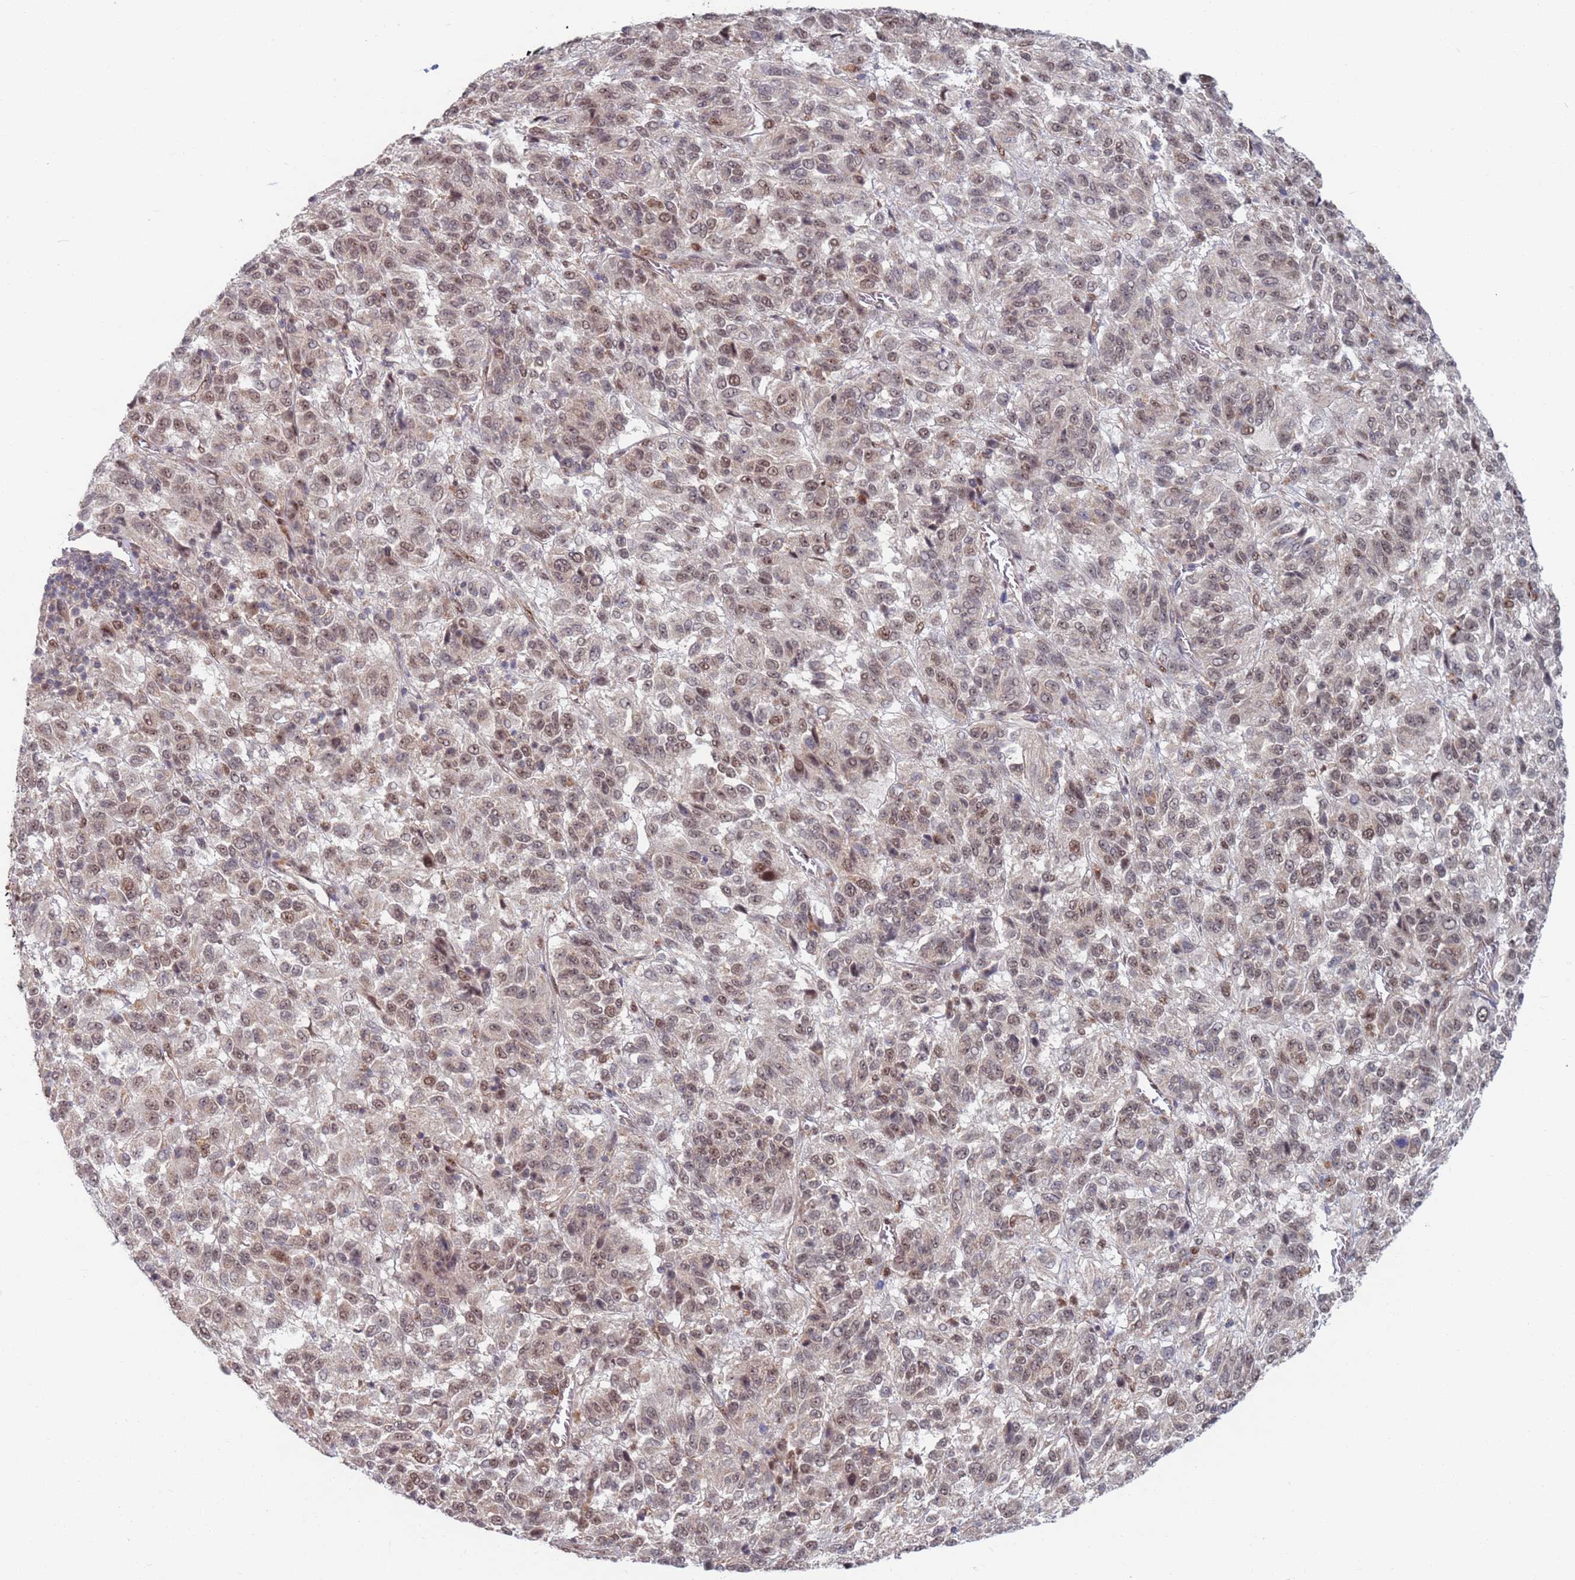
{"staining": {"intensity": "weak", "quantity": "25%-75%", "location": "nuclear"}, "tissue": "melanoma", "cell_type": "Tumor cells", "image_type": "cancer", "snomed": [{"axis": "morphology", "description": "Malignant melanoma, Metastatic site"}, {"axis": "topography", "description": "Lung"}], "caption": "Human melanoma stained with a protein marker displays weak staining in tumor cells.", "gene": "RPP25", "patient": {"sex": "male", "age": 64}}